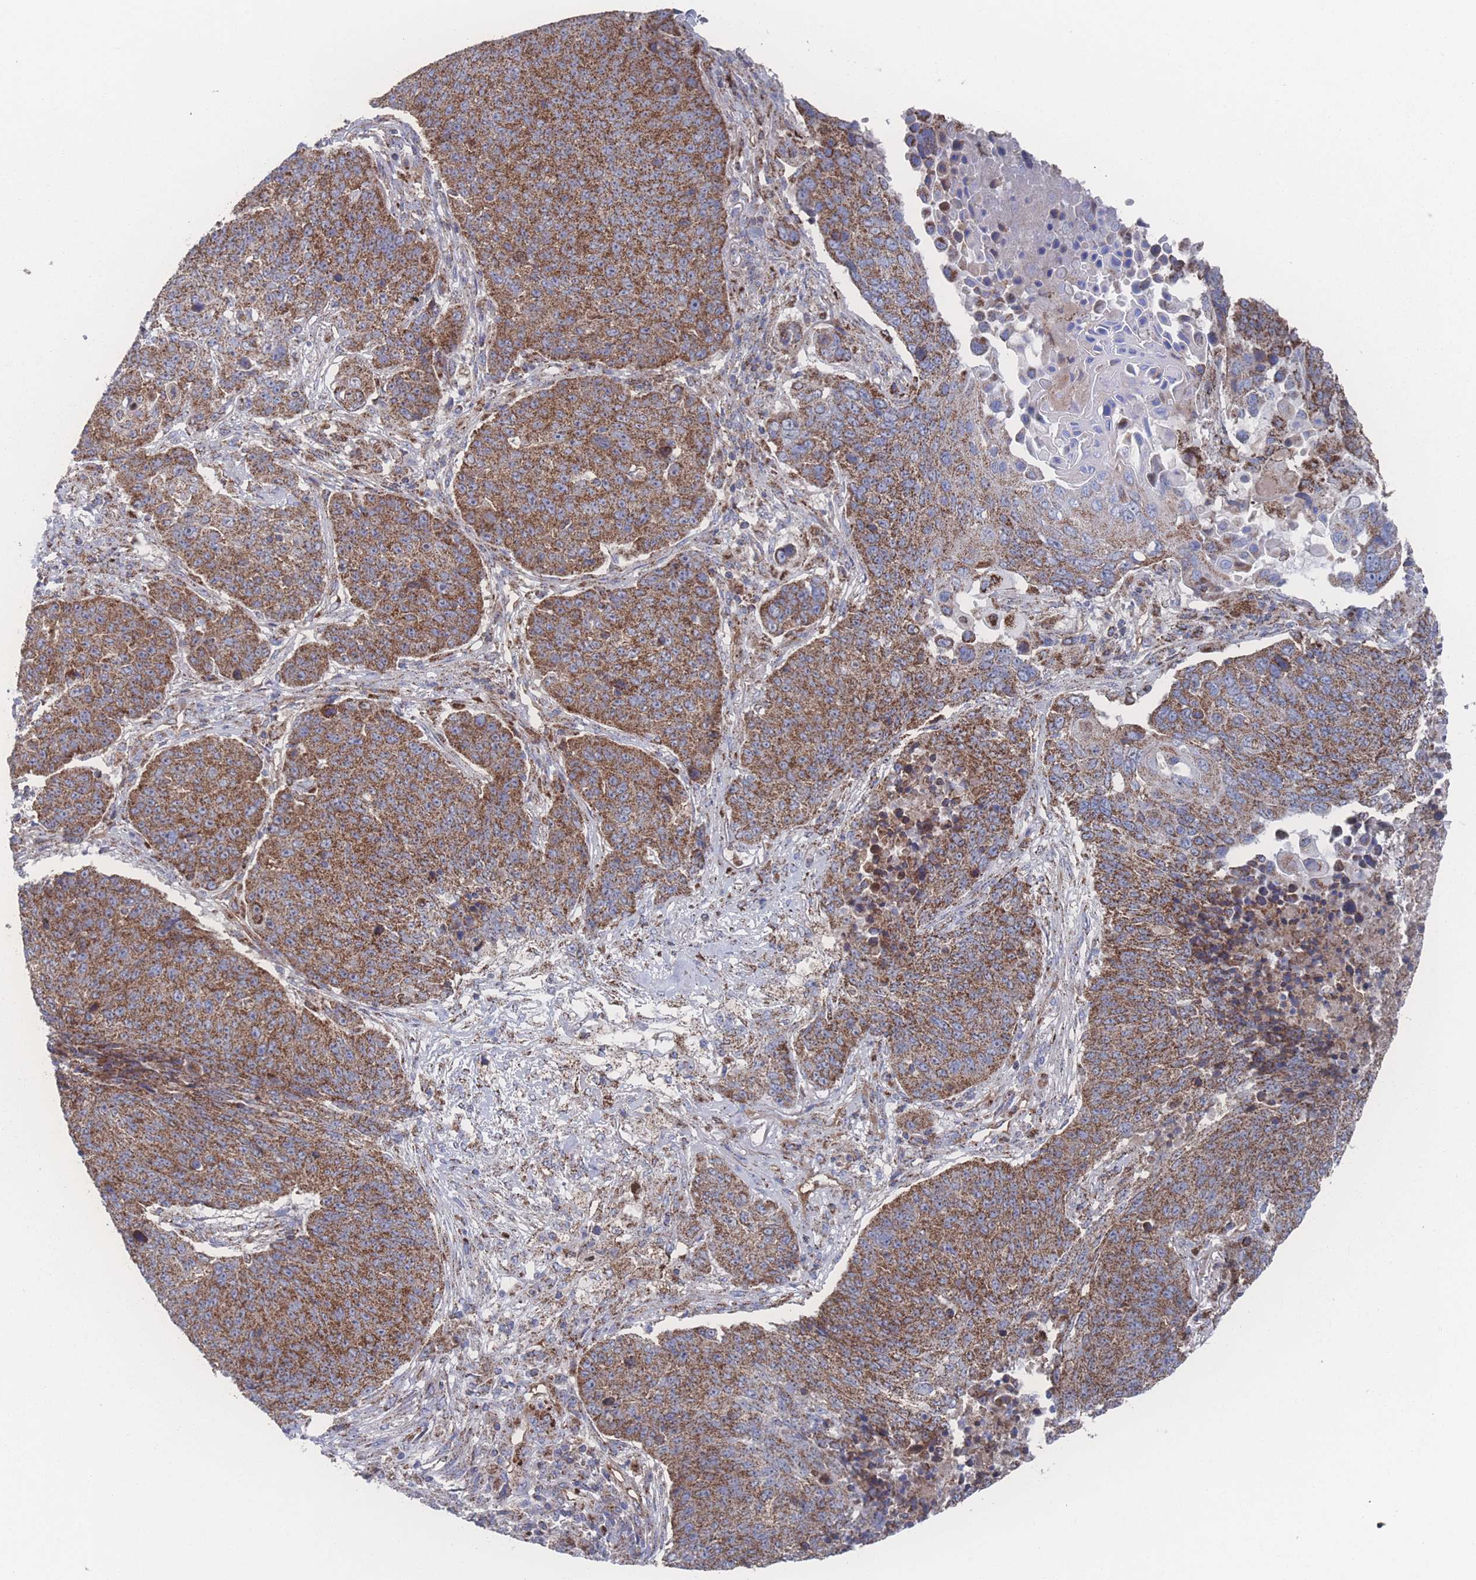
{"staining": {"intensity": "strong", "quantity": ">75%", "location": "cytoplasmic/membranous"}, "tissue": "lung cancer", "cell_type": "Tumor cells", "image_type": "cancer", "snomed": [{"axis": "morphology", "description": "Normal tissue, NOS"}, {"axis": "morphology", "description": "Squamous cell carcinoma, NOS"}, {"axis": "topography", "description": "Lymph node"}, {"axis": "topography", "description": "Lung"}], "caption": "This image displays immunohistochemistry (IHC) staining of lung cancer, with high strong cytoplasmic/membranous expression in about >75% of tumor cells.", "gene": "PEX14", "patient": {"sex": "male", "age": 66}}